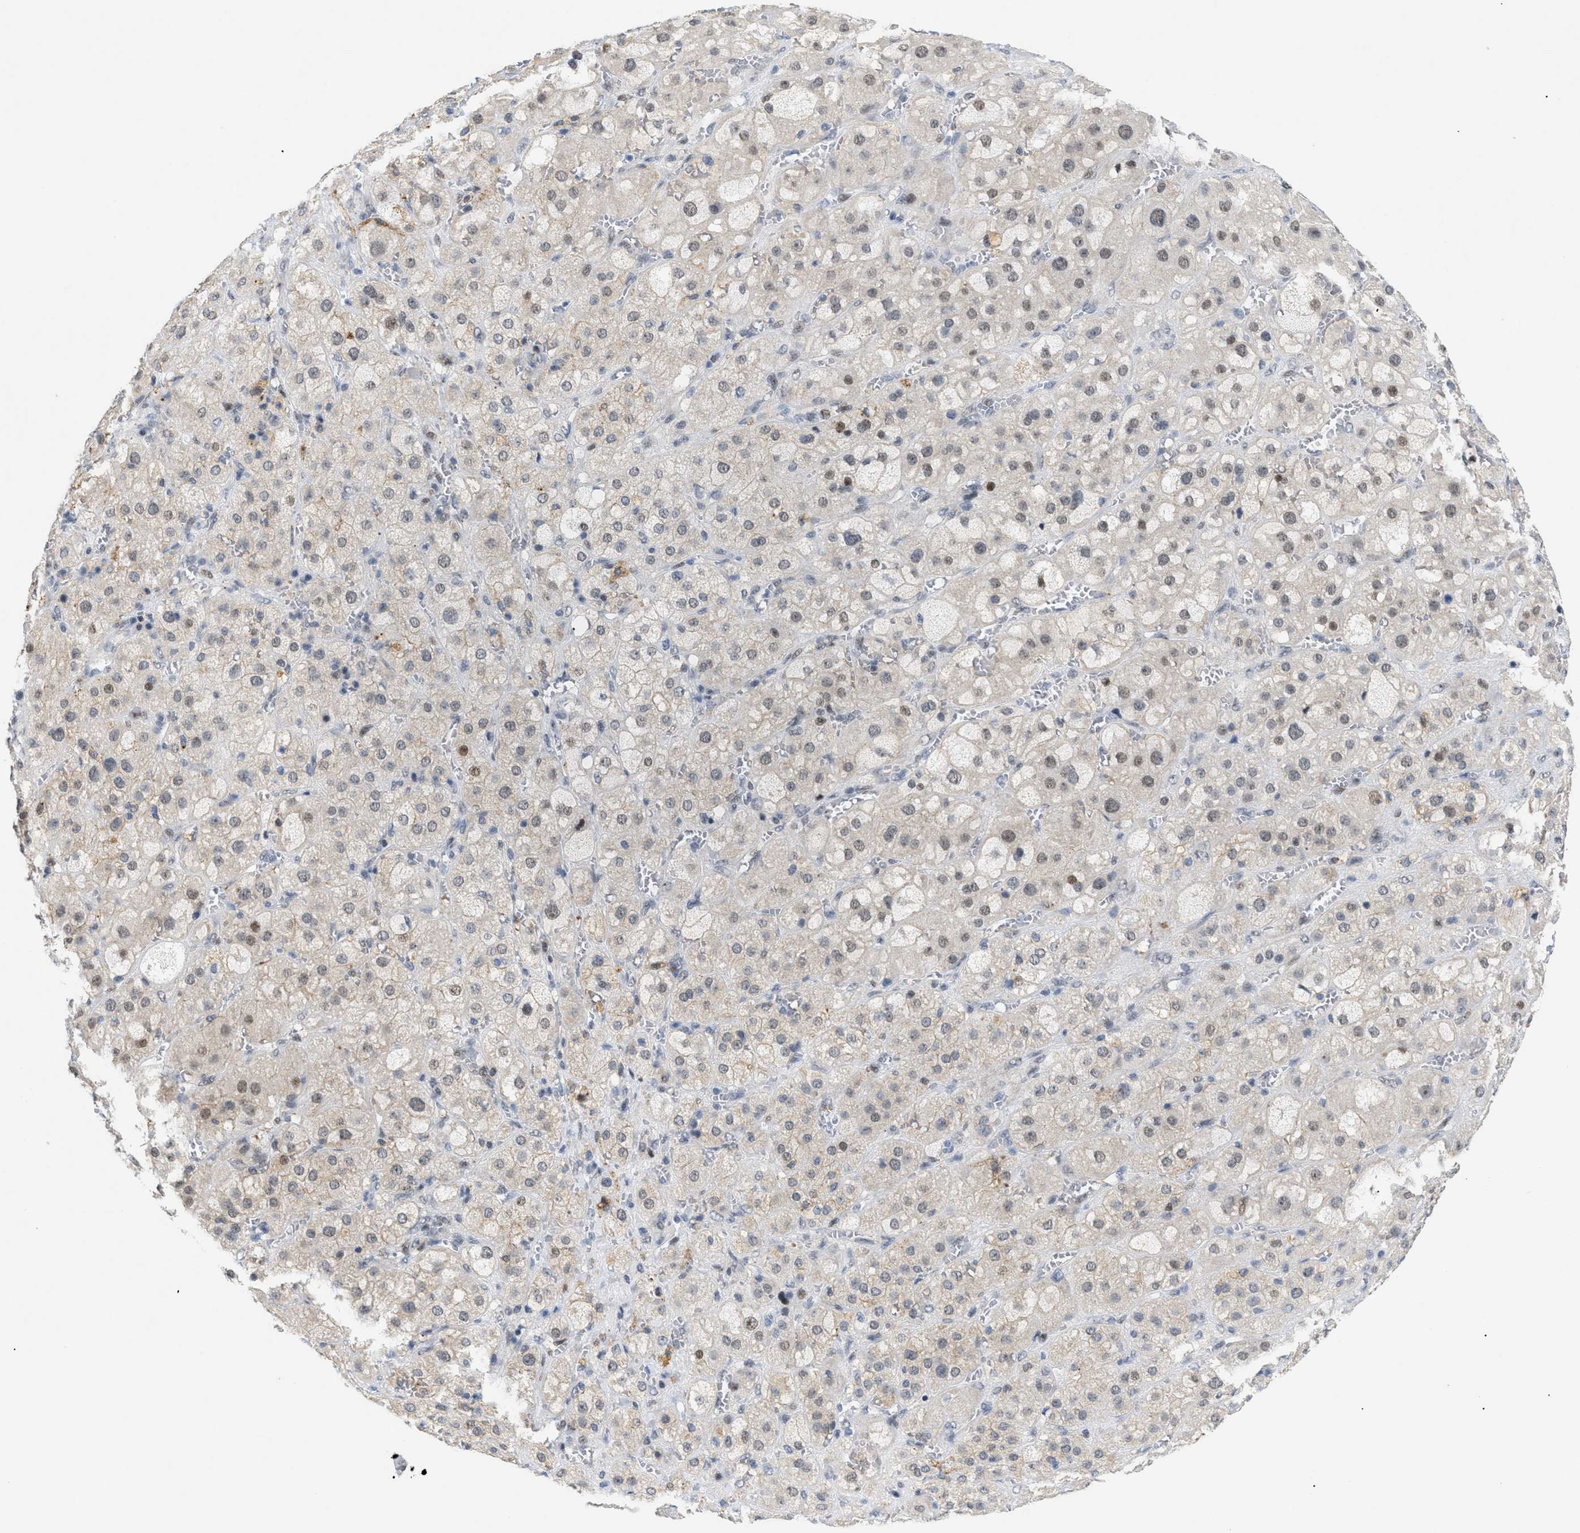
{"staining": {"intensity": "strong", "quantity": "25%-75%", "location": "nuclear"}, "tissue": "adrenal gland", "cell_type": "Glandular cells", "image_type": "normal", "snomed": [{"axis": "morphology", "description": "Normal tissue, NOS"}, {"axis": "topography", "description": "Adrenal gland"}], "caption": "Immunohistochemical staining of normal adrenal gland demonstrates strong nuclear protein expression in about 25%-75% of glandular cells.", "gene": "MED1", "patient": {"sex": "female", "age": 47}}